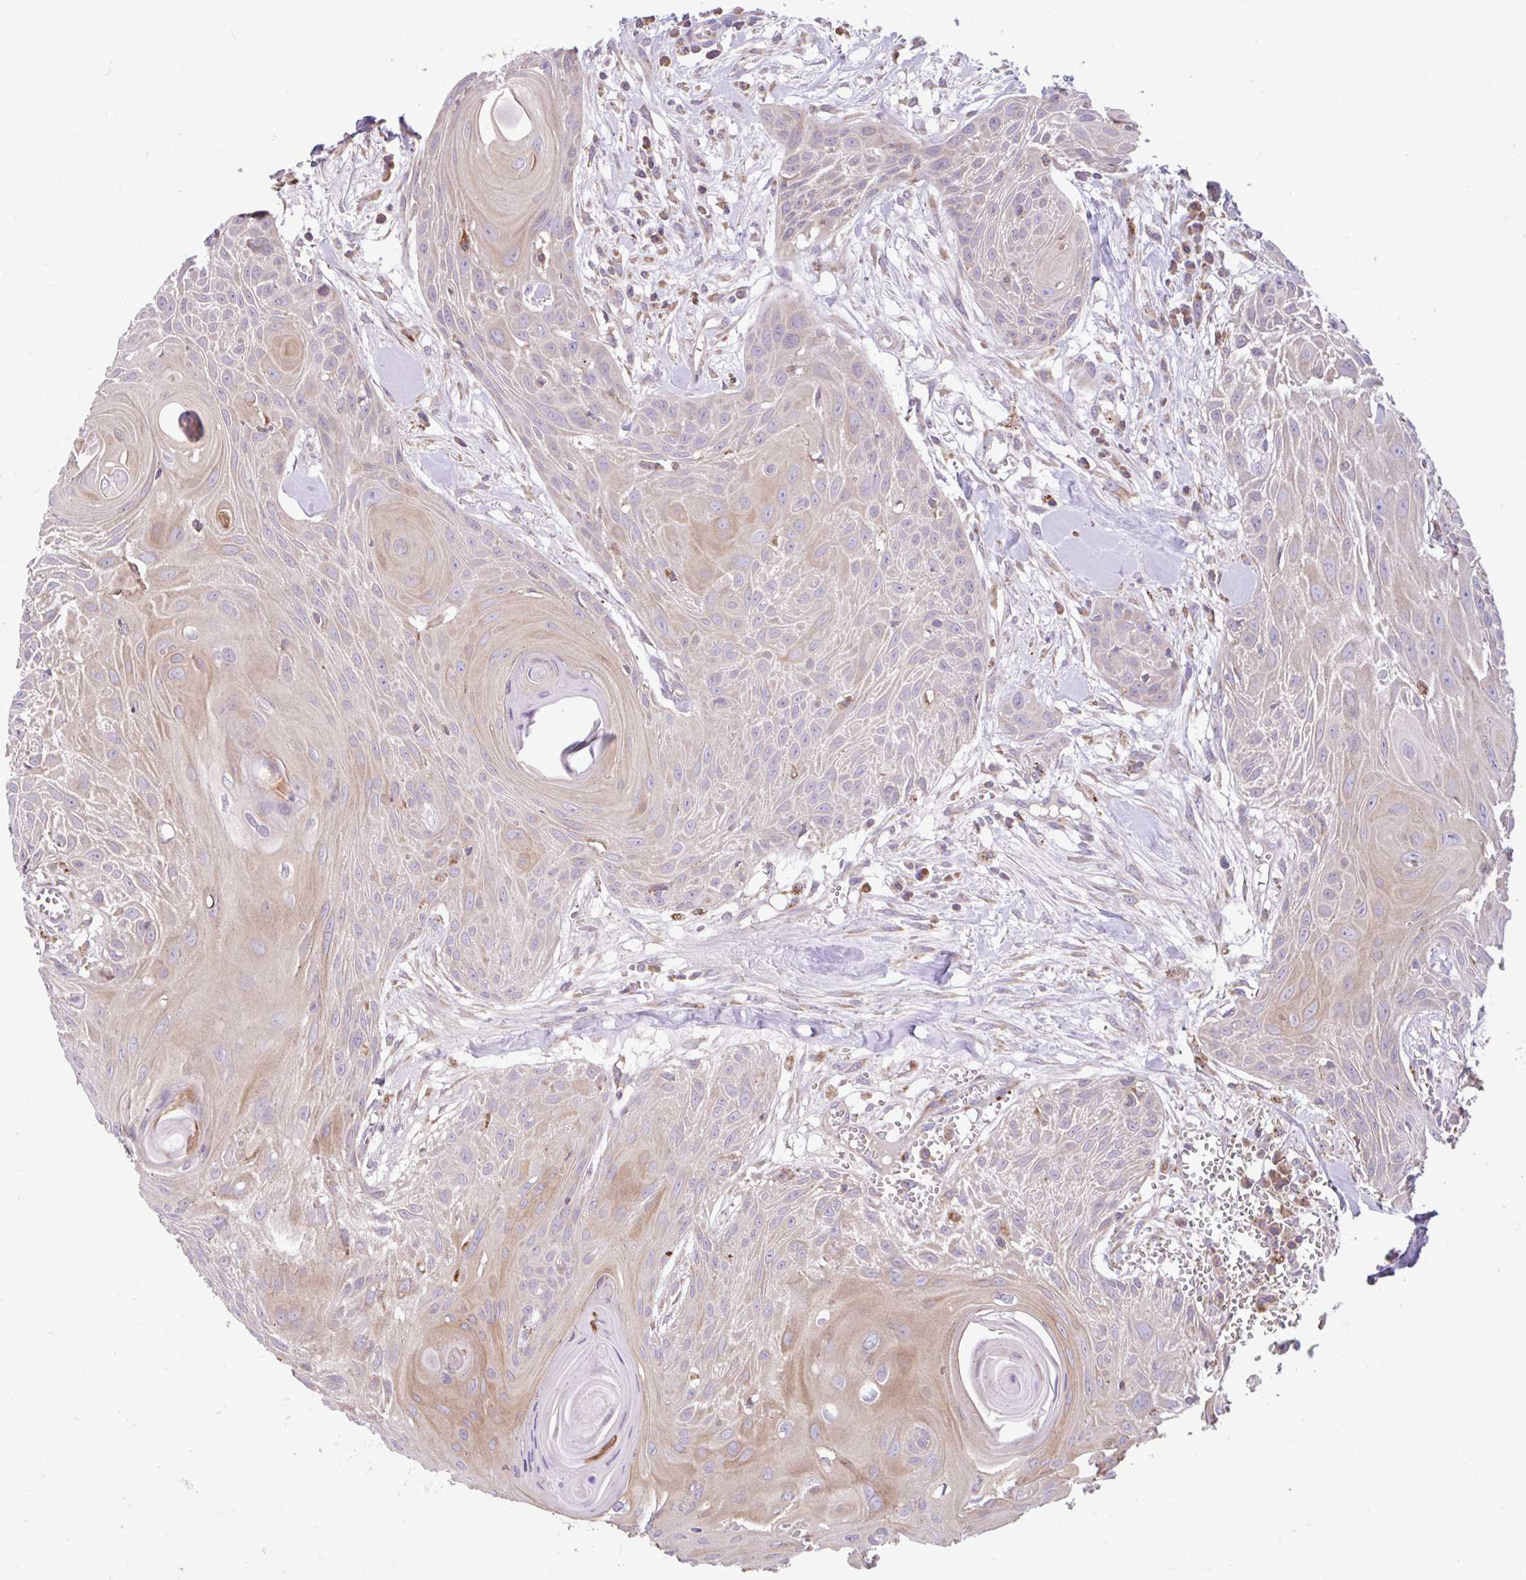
{"staining": {"intensity": "weak", "quantity": "<25%", "location": "cytoplasmic/membranous"}, "tissue": "head and neck cancer", "cell_type": "Tumor cells", "image_type": "cancer", "snomed": [{"axis": "morphology", "description": "Squamous cell carcinoma, NOS"}, {"axis": "topography", "description": "Lymph node"}, {"axis": "topography", "description": "Salivary gland"}, {"axis": "topography", "description": "Head-Neck"}], "caption": "Immunohistochemical staining of squamous cell carcinoma (head and neck) exhibits no significant positivity in tumor cells. (DAB (3,3'-diaminobenzidine) immunohistochemistry (IHC), high magnification).", "gene": "RALBP1", "patient": {"sex": "female", "age": 74}}